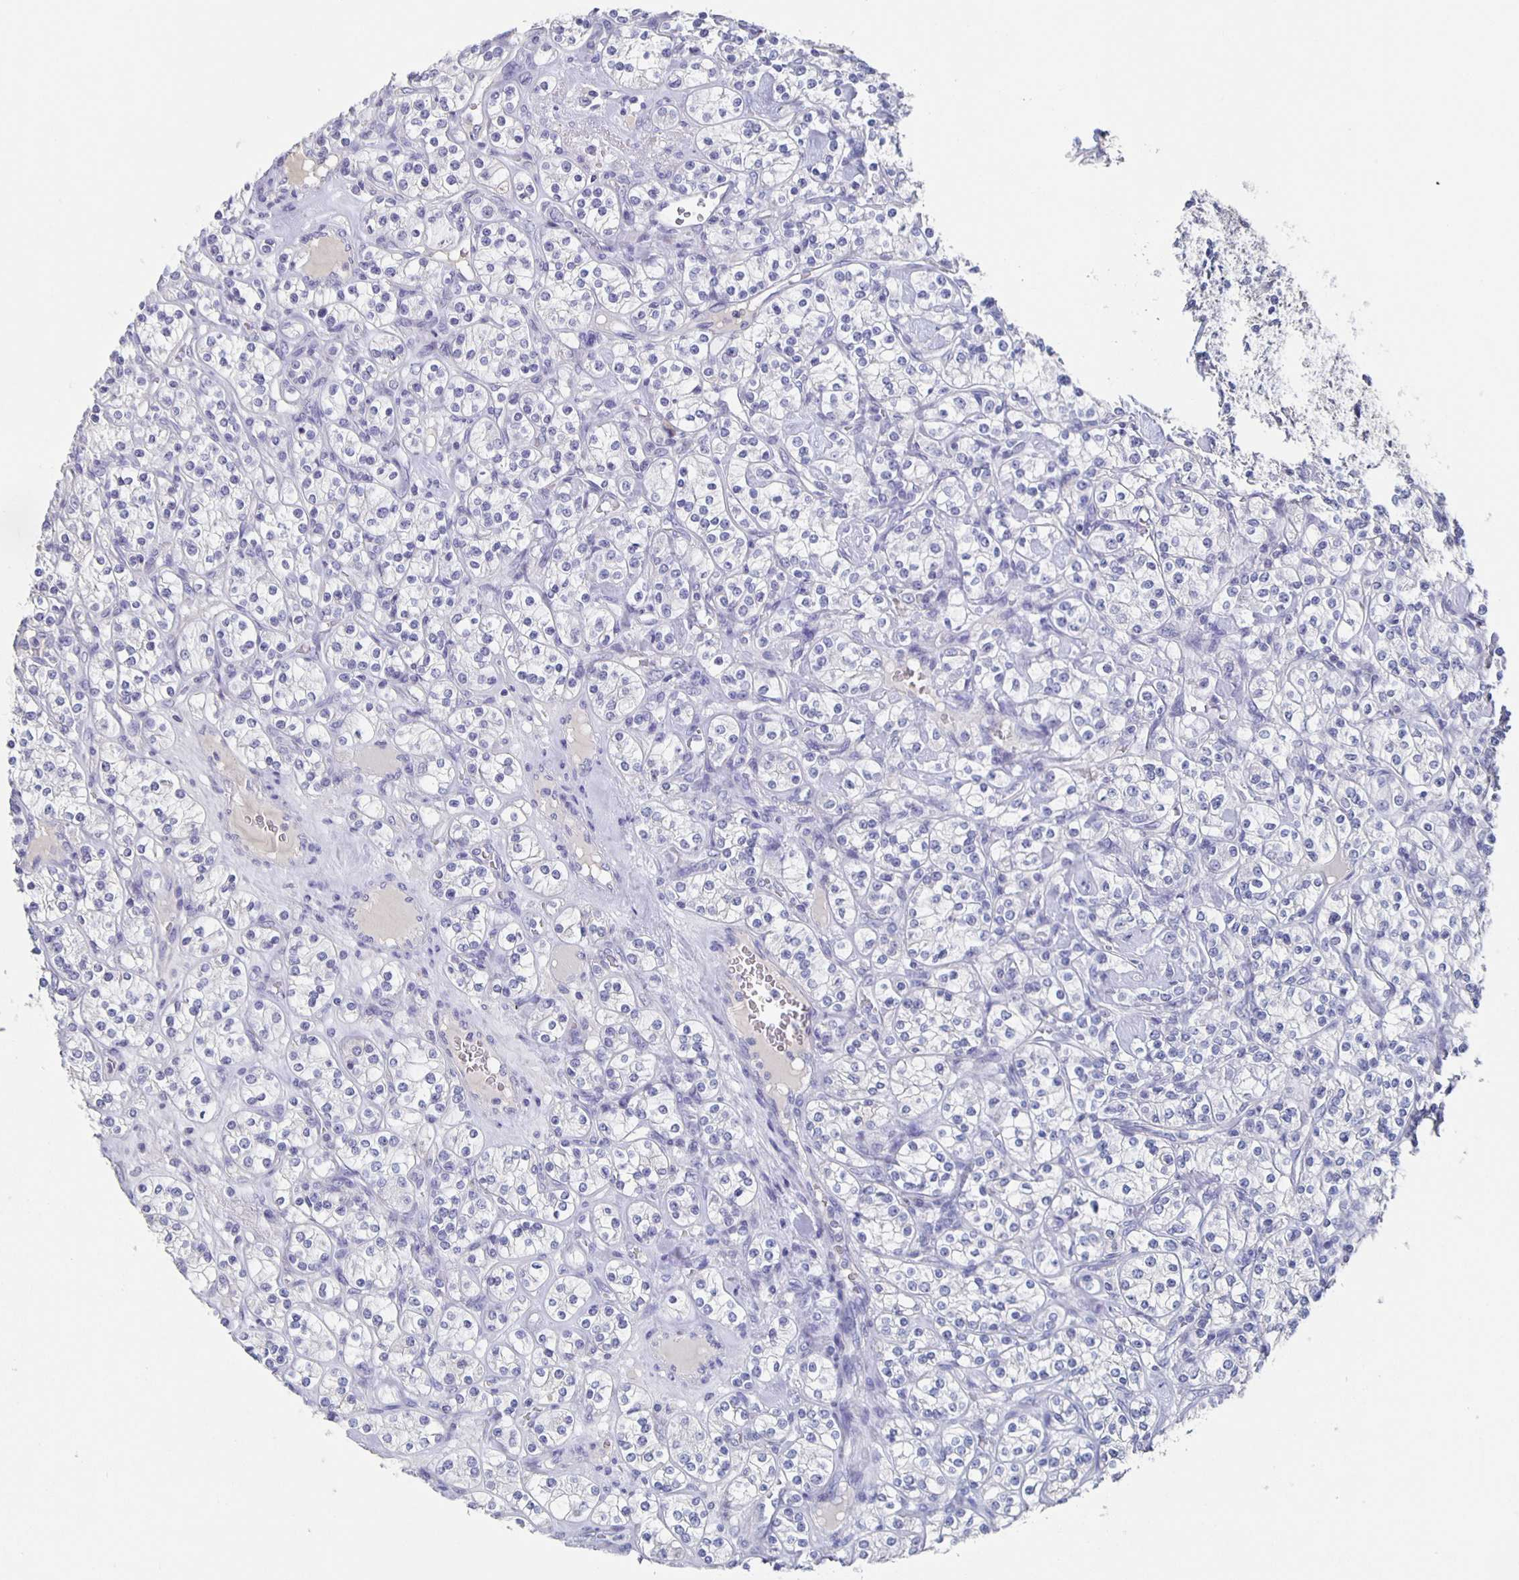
{"staining": {"intensity": "negative", "quantity": "none", "location": "none"}, "tissue": "renal cancer", "cell_type": "Tumor cells", "image_type": "cancer", "snomed": [{"axis": "morphology", "description": "Adenocarcinoma, NOS"}, {"axis": "topography", "description": "Kidney"}], "caption": "IHC micrograph of human renal cancer stained for a protein (brown), which shows no expression in tumor cells. (Stains: DAB (3,3'-diaminobenzidine) immunohistochemistry (IHC) with hematoxylin counter stain, Microscopy: brightfield microscopy at high magnification).", "gene": "CACNA2D2", "patient": {"sex": "male", "age": 77}}